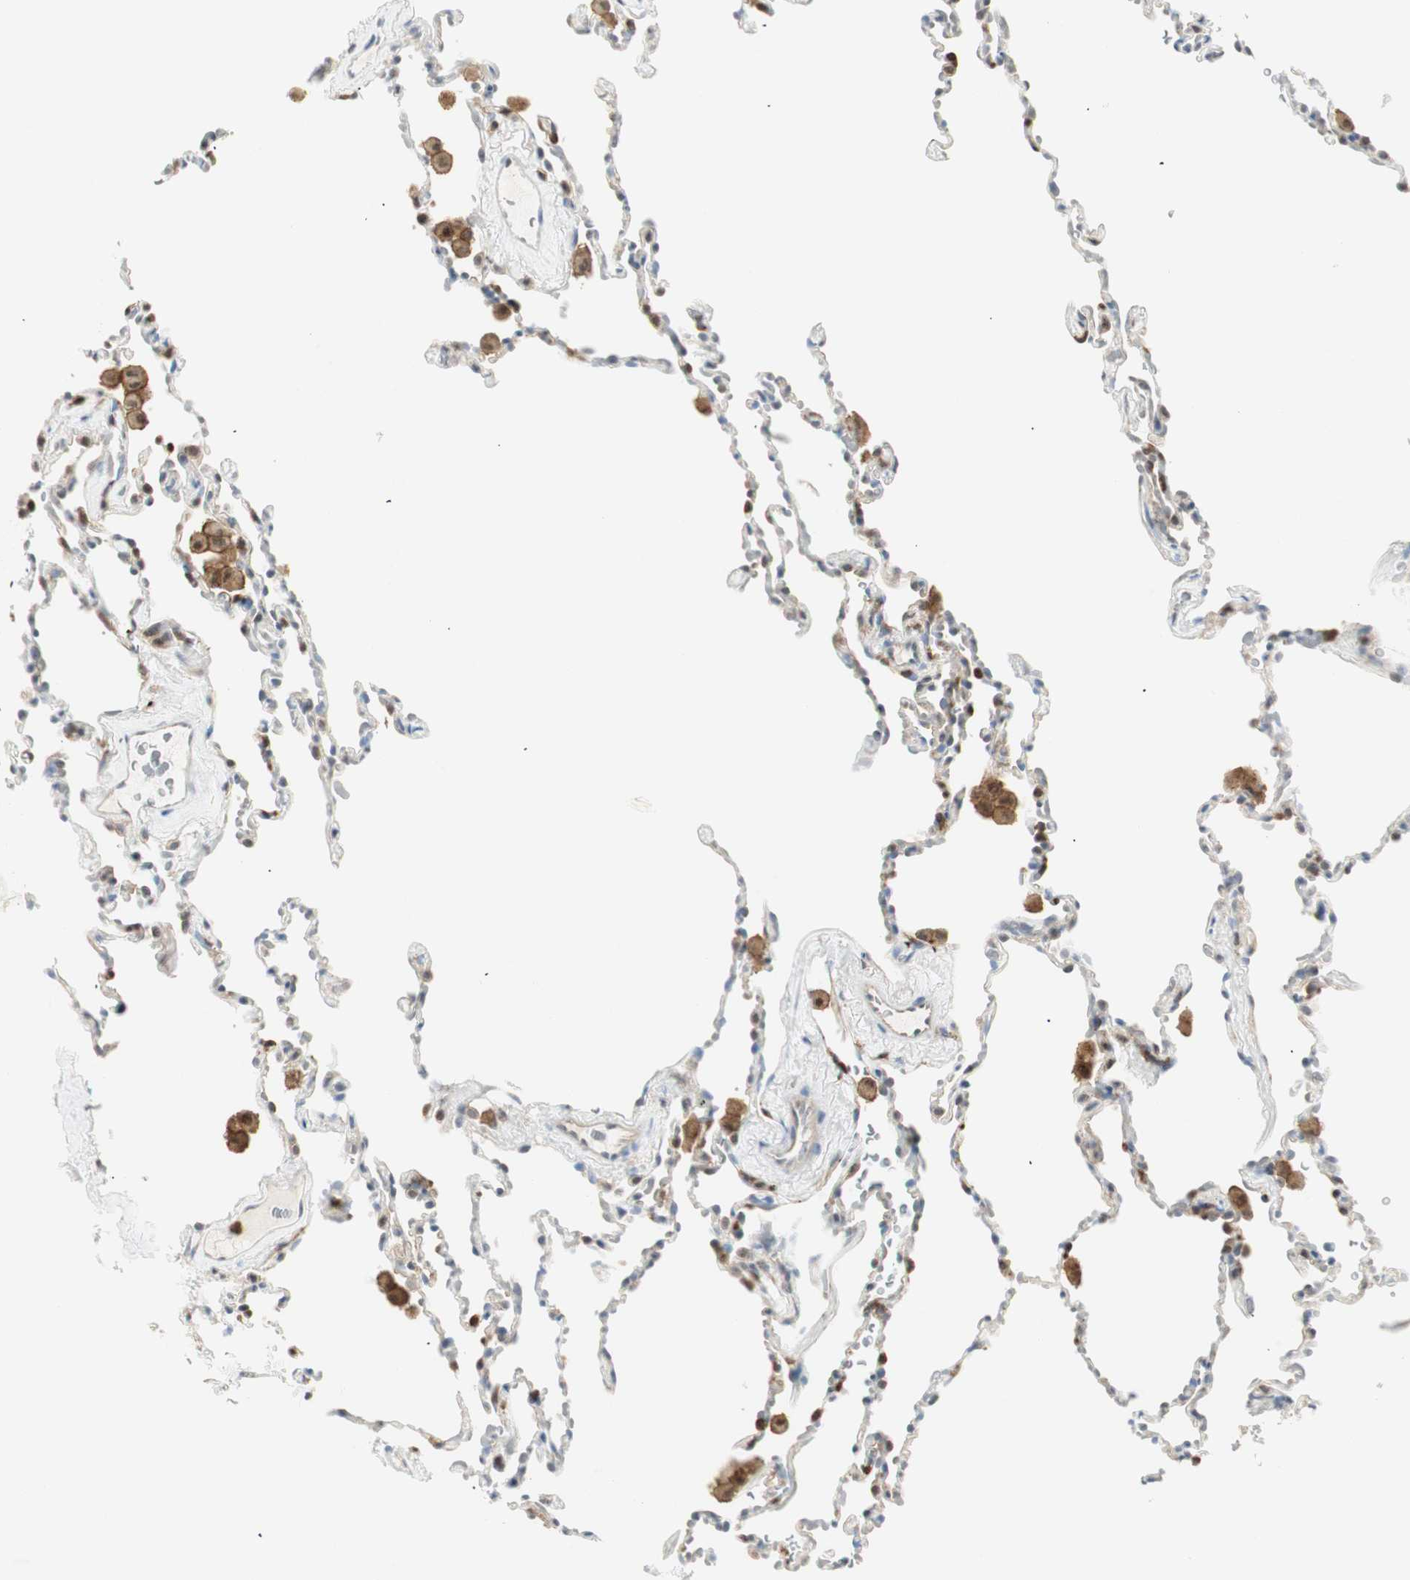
{"staining": {"intensity": "negative", "quantity": "none", "location": "none"}, "tissue": "lung", "cell_type": "Alveolar cells", "image_type": "normal", "snomed": [{"axis": "morphology", "description": "Normal tissue, NOS"}, {"axis": "morphology", "description": "Soft tissue tumor metastatic"}, {"axis": "topography", "description": "Lung"}], "caption": "High power microscopy image of an immunohistochemistry (IHC) image of normal lung, revealing no significant expression in alveolar cells.", "gene": "PPP1CA", "patient": {"sex": "male", "age": 59}}